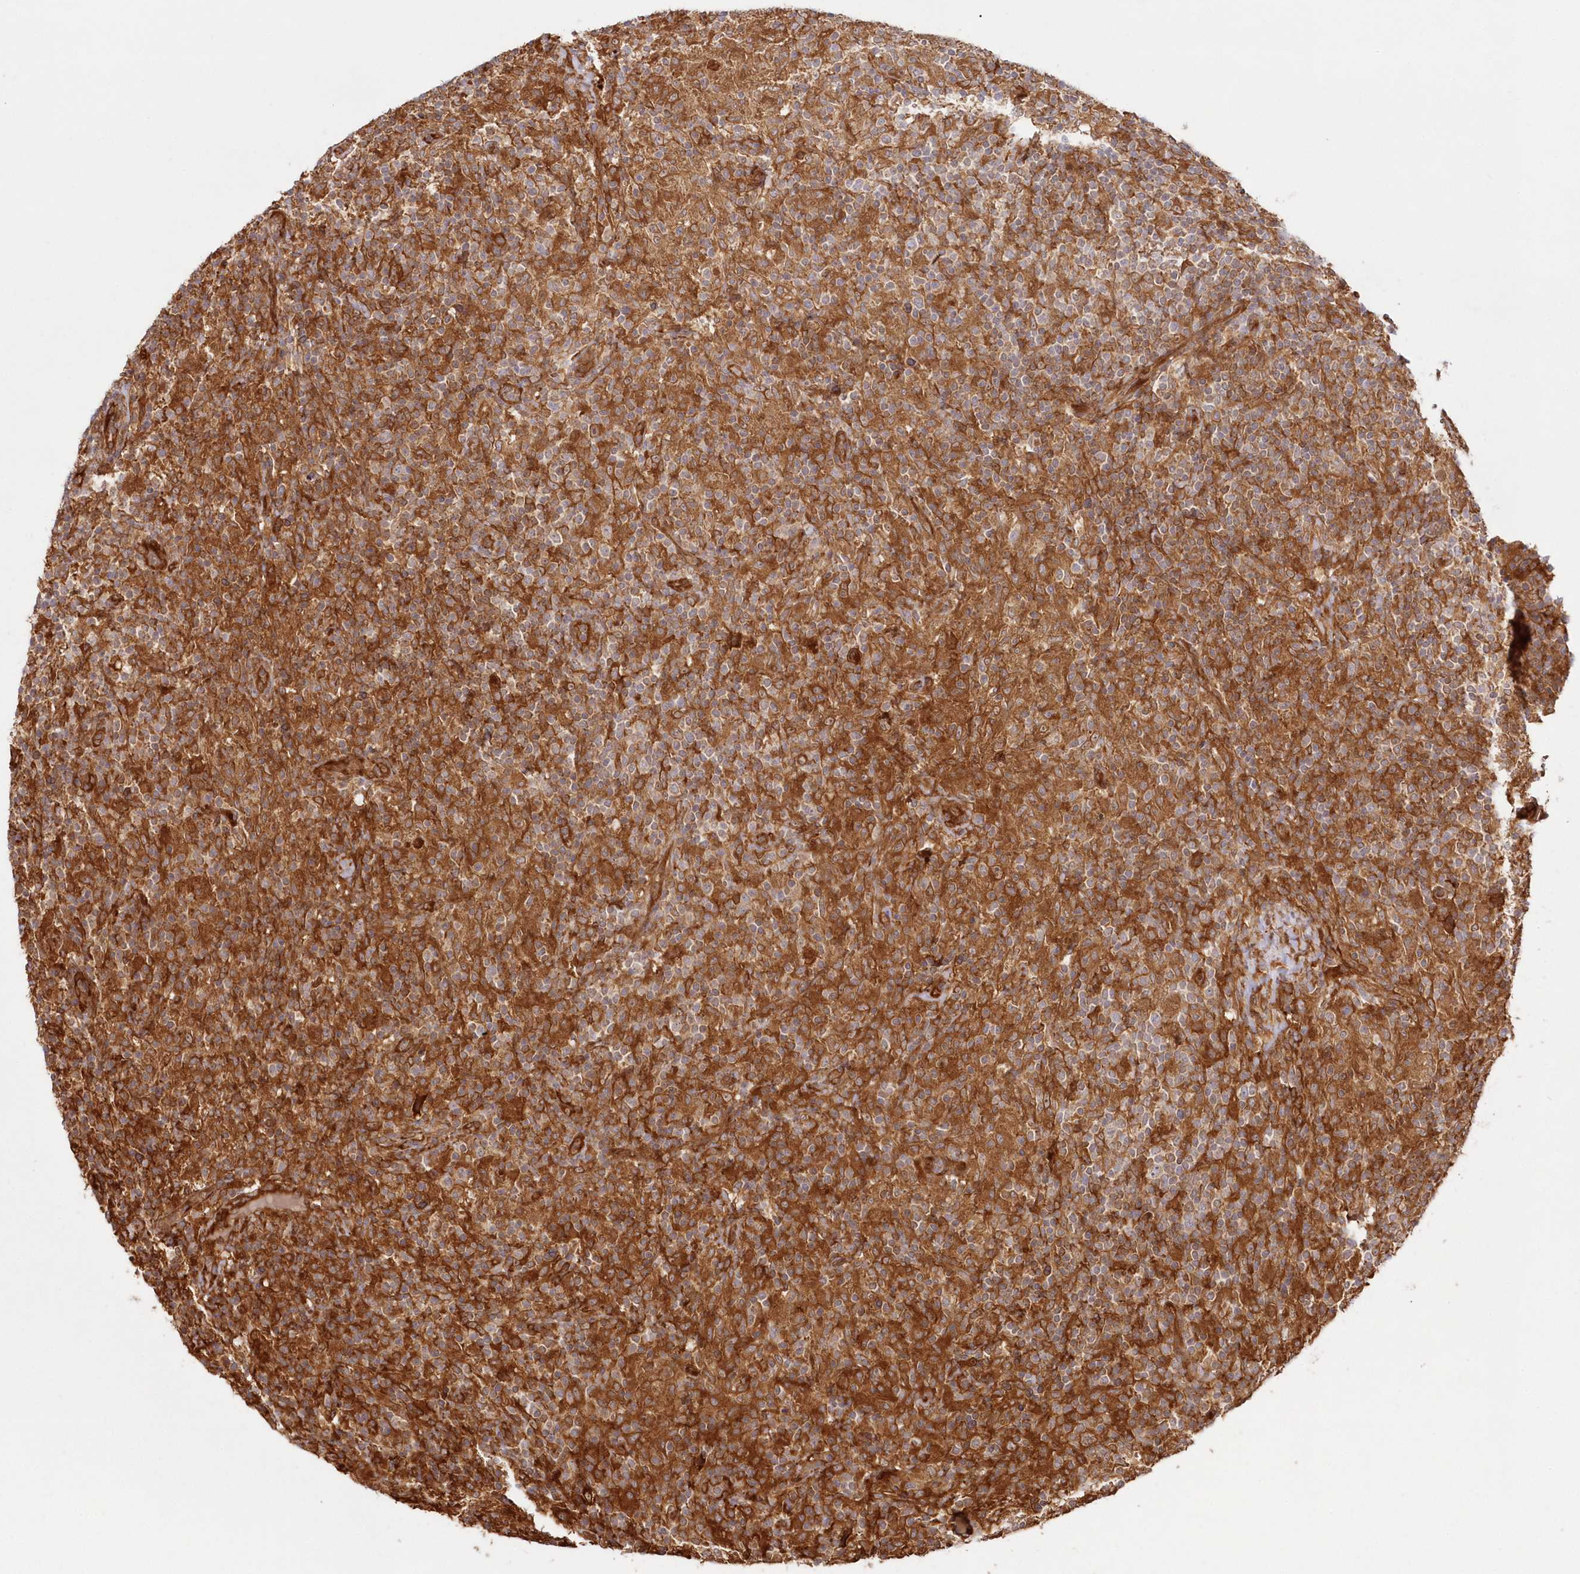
{"staining": {"intensity": "moderate", "quantity": ">75%", "location": "cytoplasmic/membranous"}, "tissue": "lymphoma", "cell_type": "Tumor cells", "image_type": "cancer", "snomed": [{"axis": "morphology", "description": "Hodgkin's disease, NOS"}, {"axis": "topography", "description": "Lymph node"}], "caption": "Protein expression analysis of human Hodgkin's disease reveals moderate cytoplasmic/membranous positivity in approximately >75% of tumor cells.", "gene": "GBE1", "patient": {"sex": "male", "age": 70}}